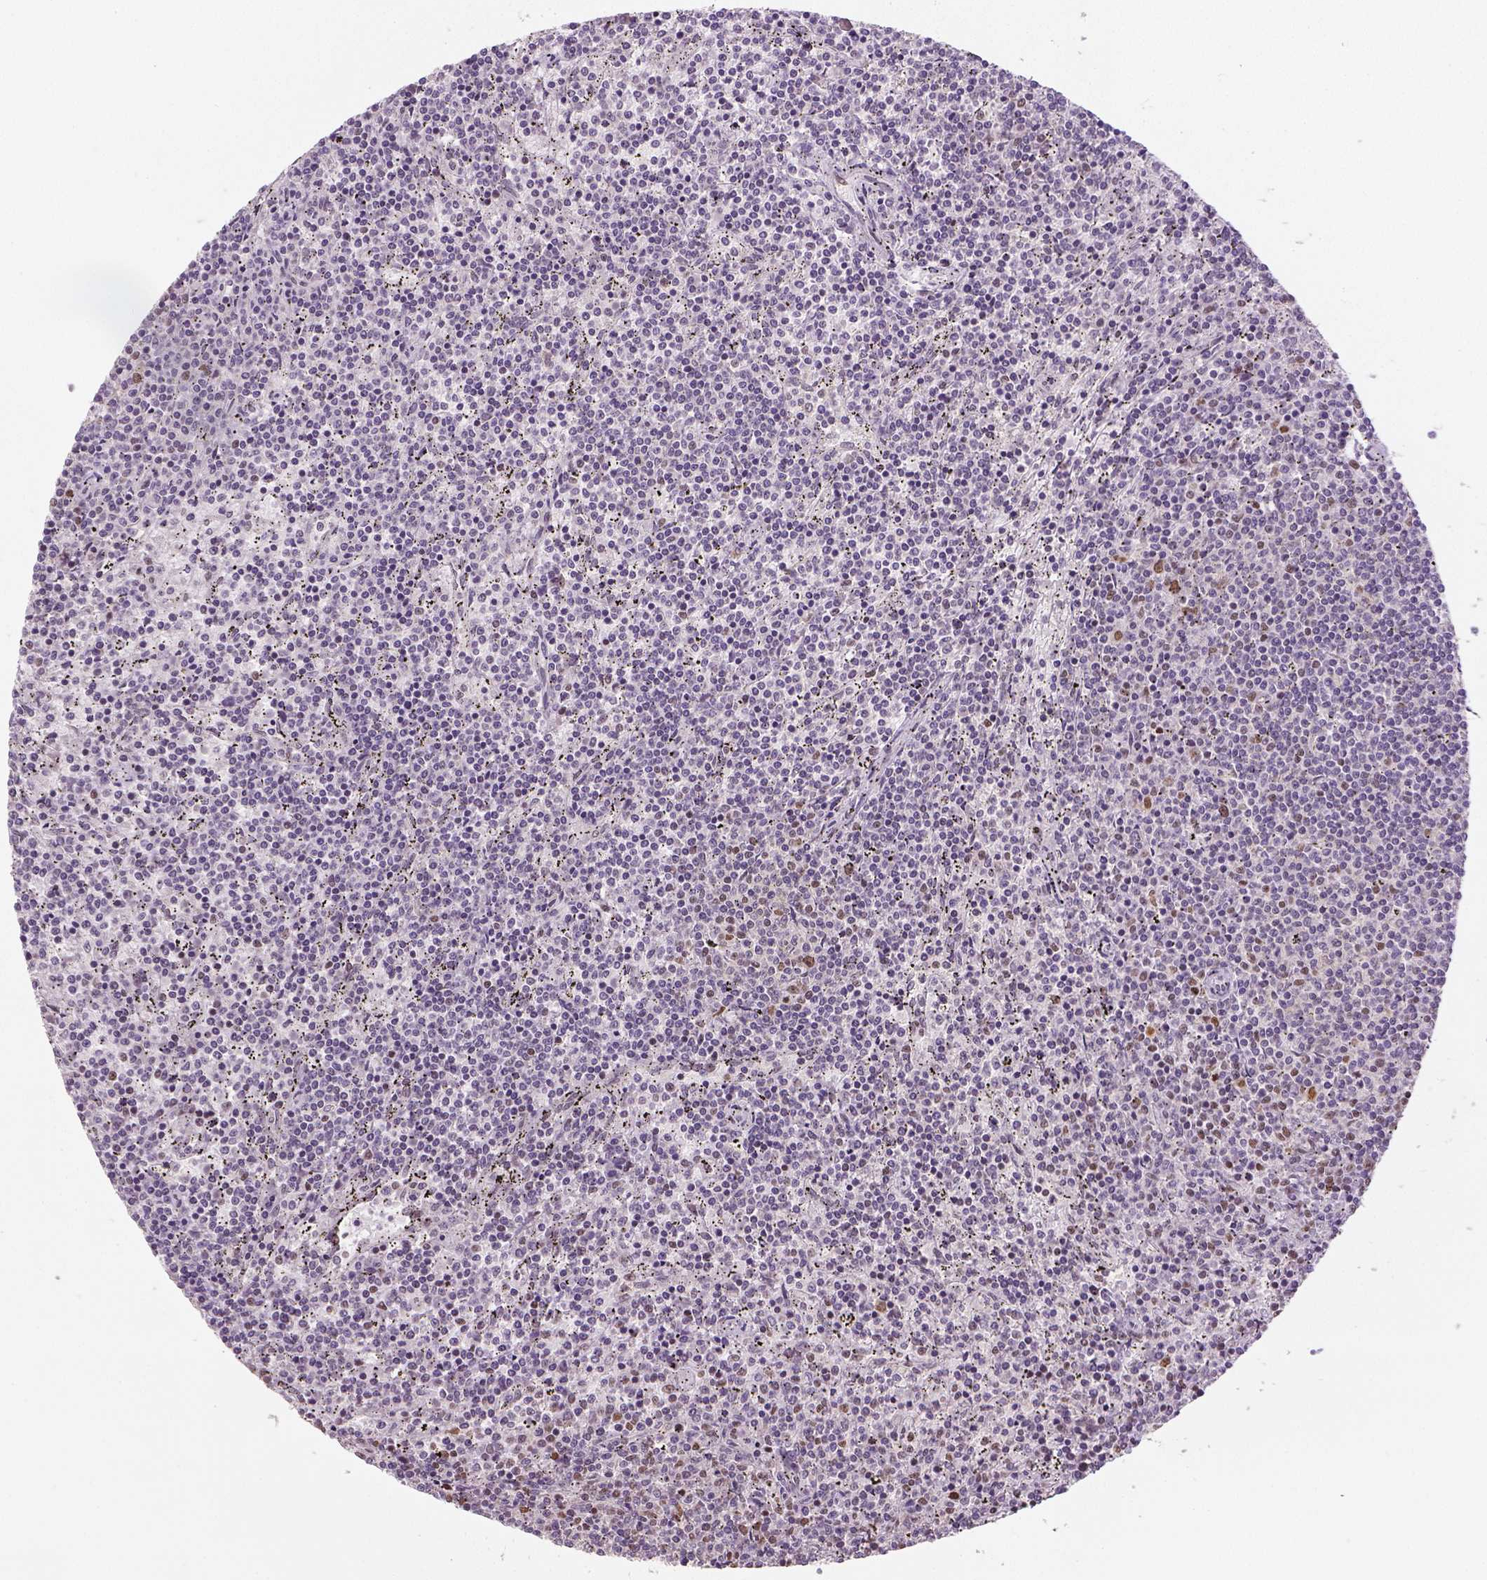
{"staining": {"intensity": "negative", "quantity": "none", "location": "none"}, "tissue": "lymphoma", "cell_type": "Tumor cells", "image_type": "cancer", "snomed": [{"axis": "morphology", "description": "Malignant lymphoma, non-Hodgkin's type, Low grade"}, {"axis": "topography", "description": "Spleen"}], "caption": "Human low-grade malignant lymphoma, non-Hodgkin's type stained for a protein using IHC exhibits no positivity in tumor cells.", "gene": "FANCE", "patient": {"sex": "female", "age": 50}}